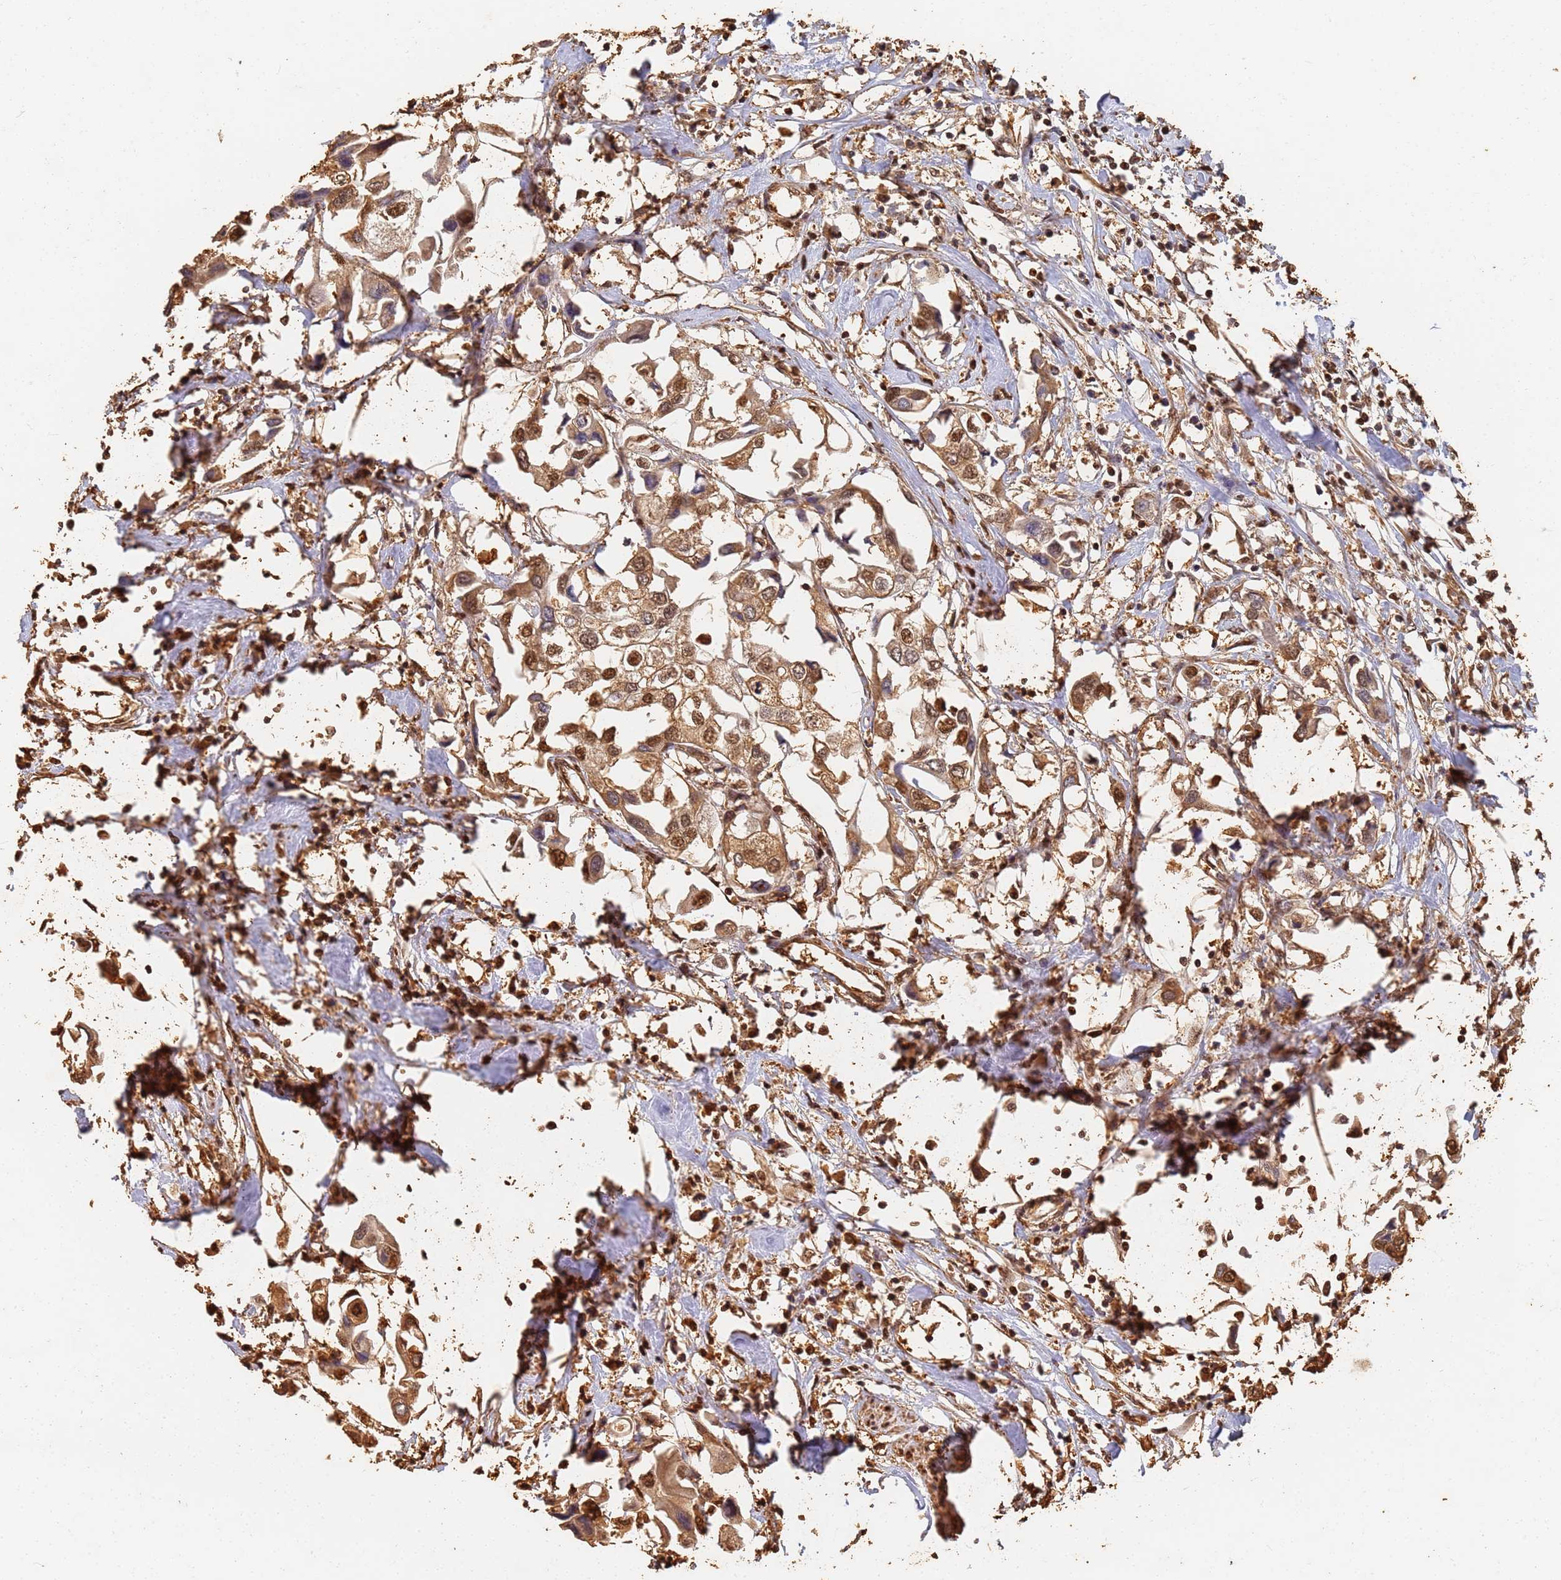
{"staining": {"intensity": "moderate", "quantity": ">75%", "location": "cytoplasmic/membranous,nuclear"}, "tissue": "urothelial cancer", "cell_type": "Tumor cells", "image_type": "cancer", "snomed": [{"axis": "morphology", "description": "Urothelial carcinoma, High grade"}, {"axis": "topography", "description": "Urinary bladder"}], "caption": "Approximately >75% of tumor cells in urothelial cancer display moderate cytoplasmic/membranous and nuclear protein positivity as visualized by brown immunohistochemical staining.", "gene": "JAK2", "patient": {"sex": "male", "age": 64}}